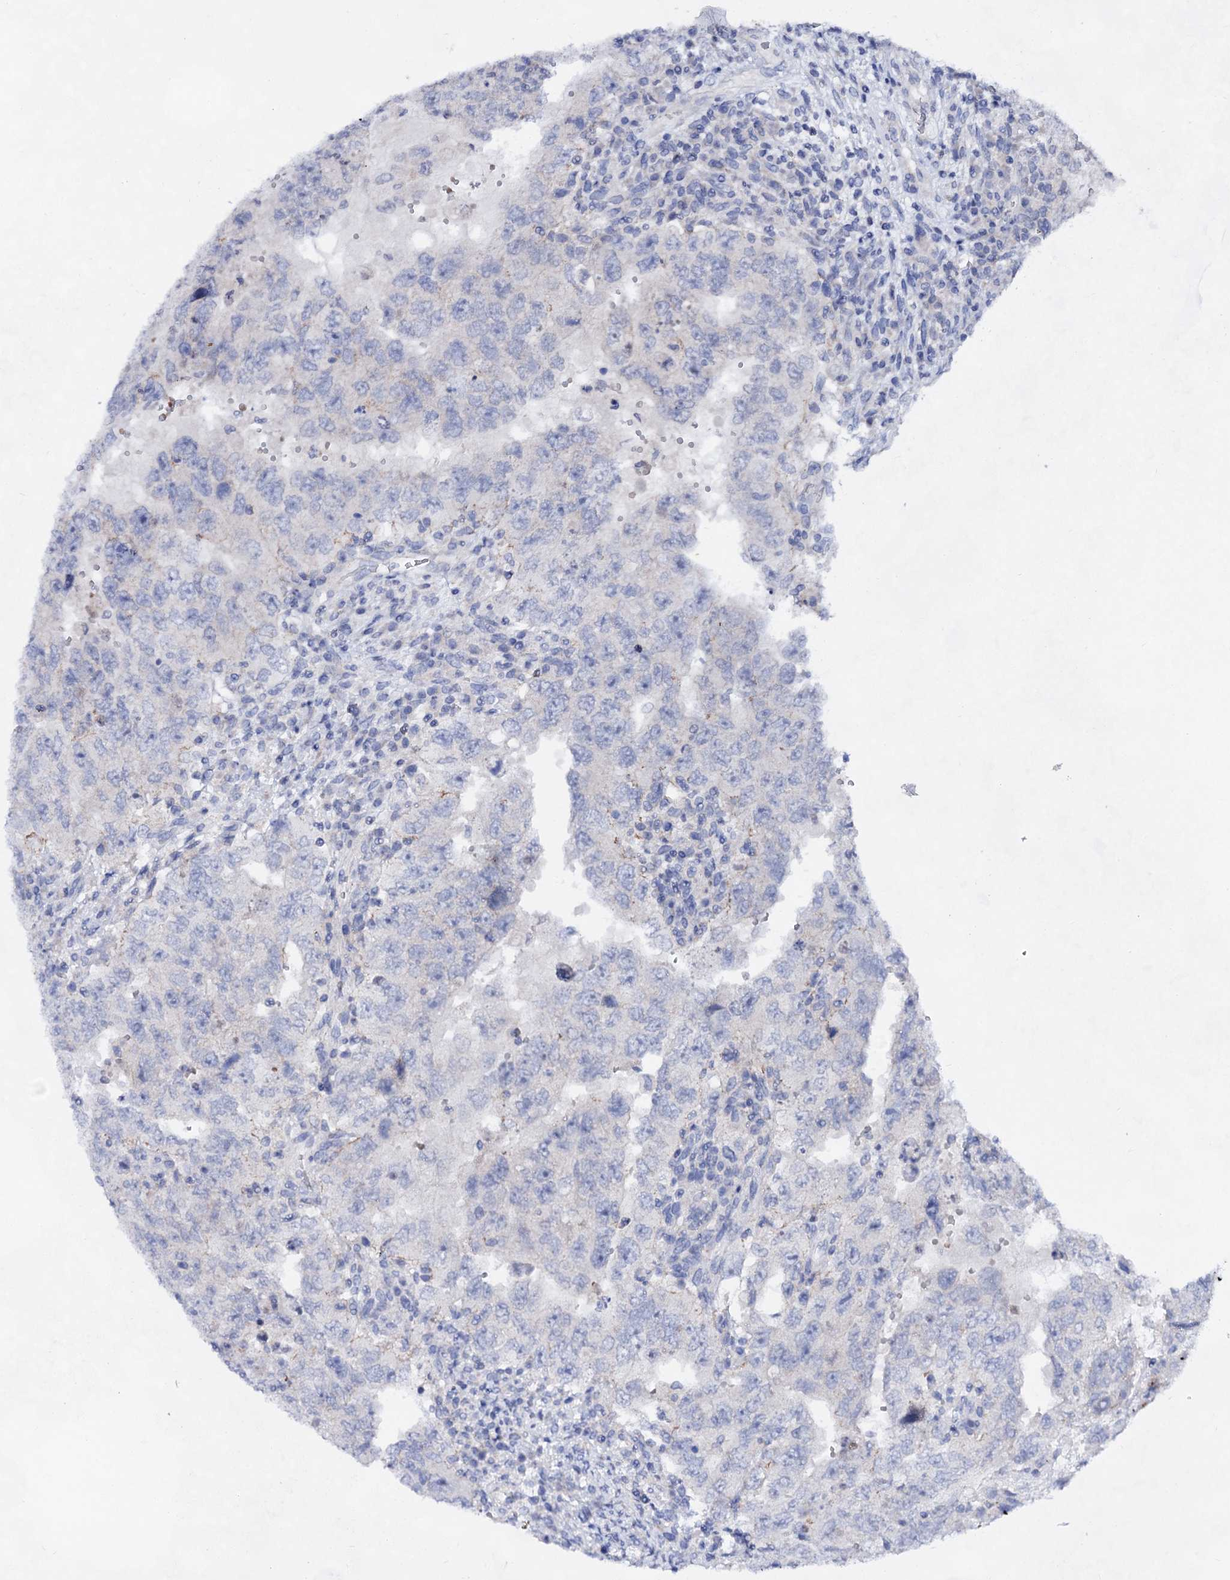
{"staining": {"intensity": "negative", "quantity": "none", "location": "none"}, "tissue": "testis cancer", "cell_type": "Tumor cells", "image_type": "cancer", "snomed": [{"axis": "morphology", "description": "Carcinoma, Embryonal, NOS"}, {"axis": "topography", "description": "Testis"}], "caption": "Testis embryonal carcinoma stained for a protein using immunohistochemistry (IHC) exhibits no staining tumor cells.", "gene": "PLIN1", "patient": {"sex": "male", "age": 26}}